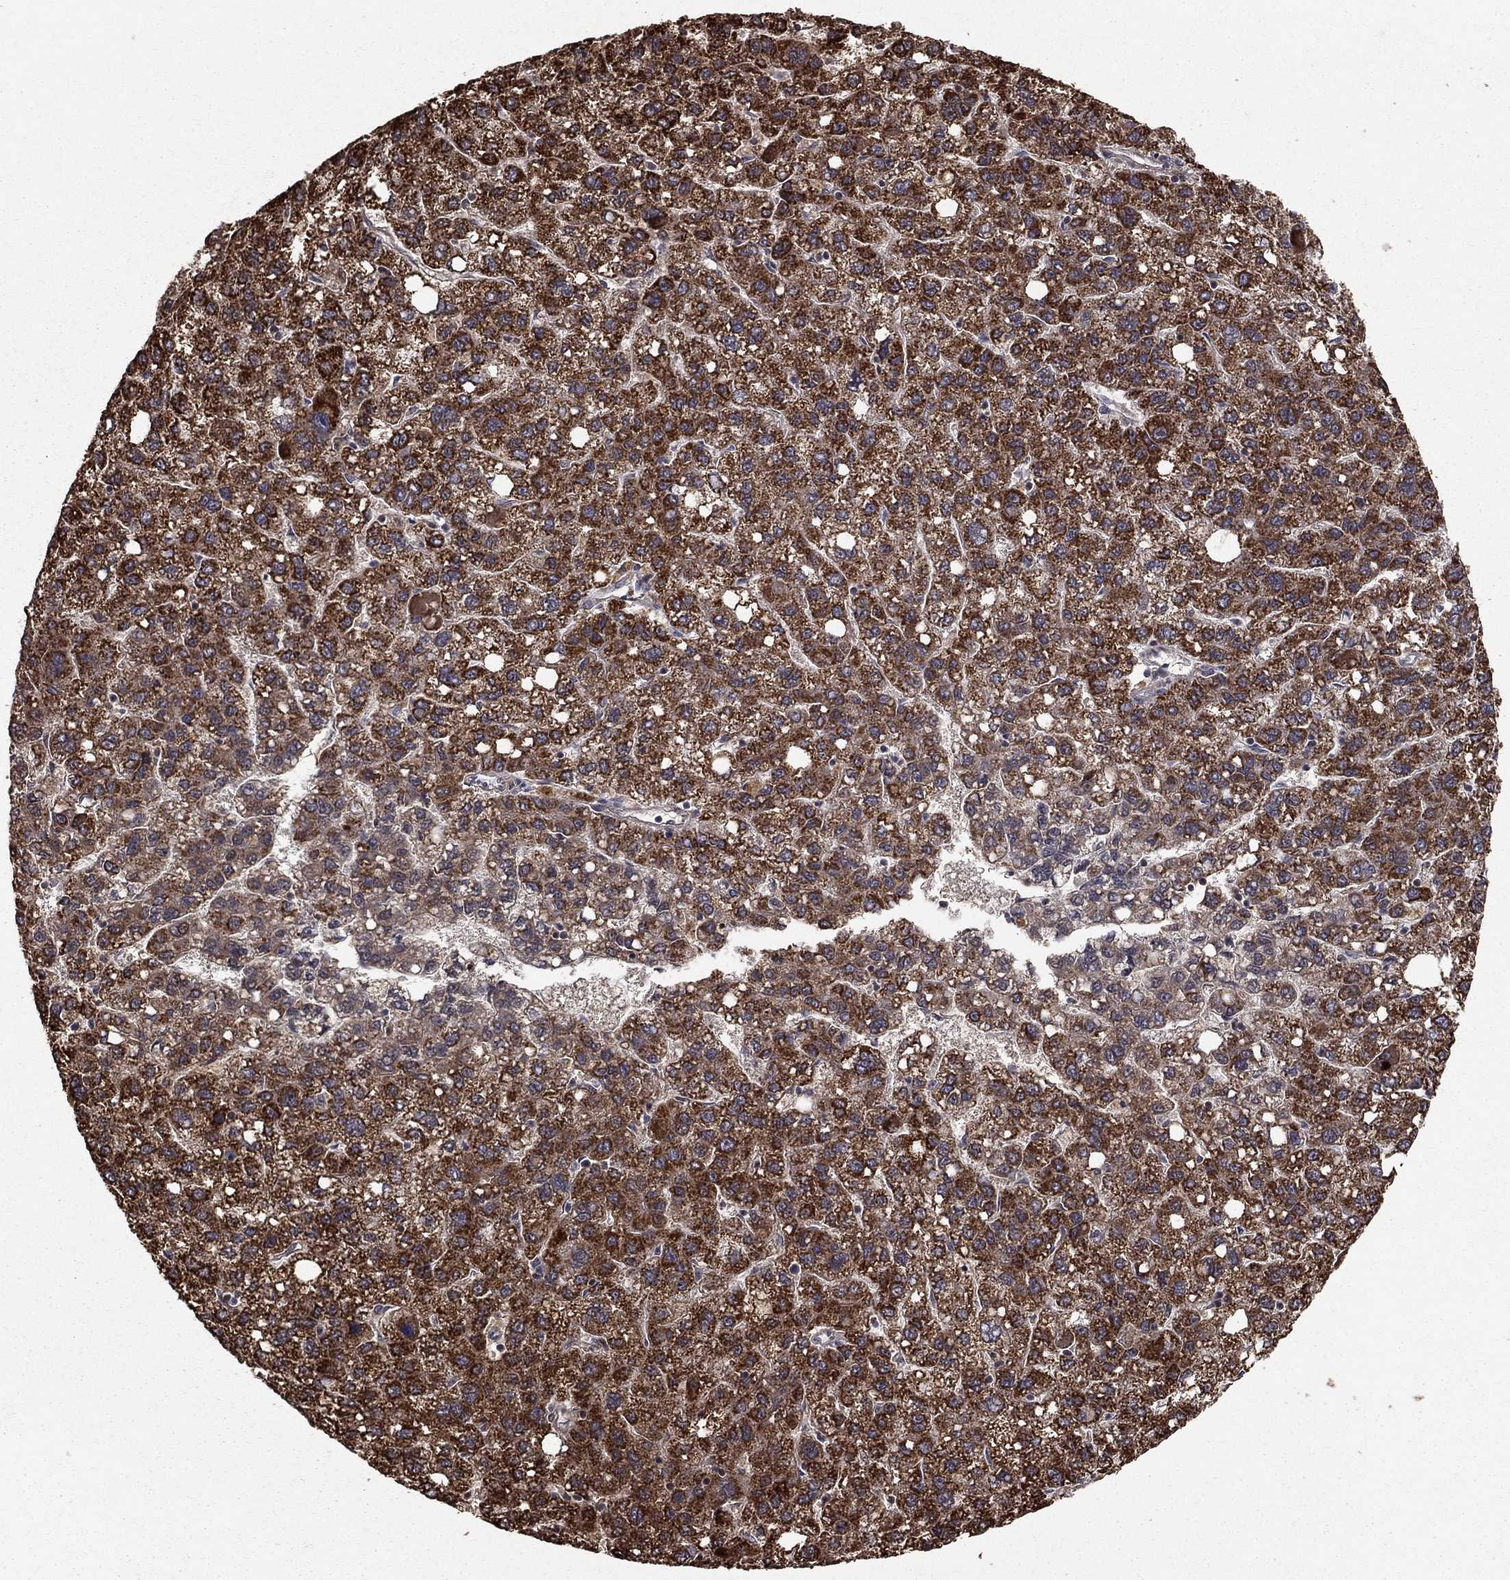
{"staining": {"intensity": "strong", "quantity": ">75%", "location": "cytoplasmic/membranous"}, "tissue": "liver cancer", "cell_type": "Tumor cells", "image_type": "cancer", "snomed": [{"axis": "morphology", "description": "Carcinoma, Hepatocellular, NOS"}, {"axis": "topography", "description": "Liver"}], "caption": "Brown immunohistochemical staining in liver cancer (hepatocellular carcinoma) exhibits strong cytoplasmic/membranous expression in approximately >75% of tumor cells.", "gene": "ACOT13", "patient": {"sex": "female", "age": 82}}